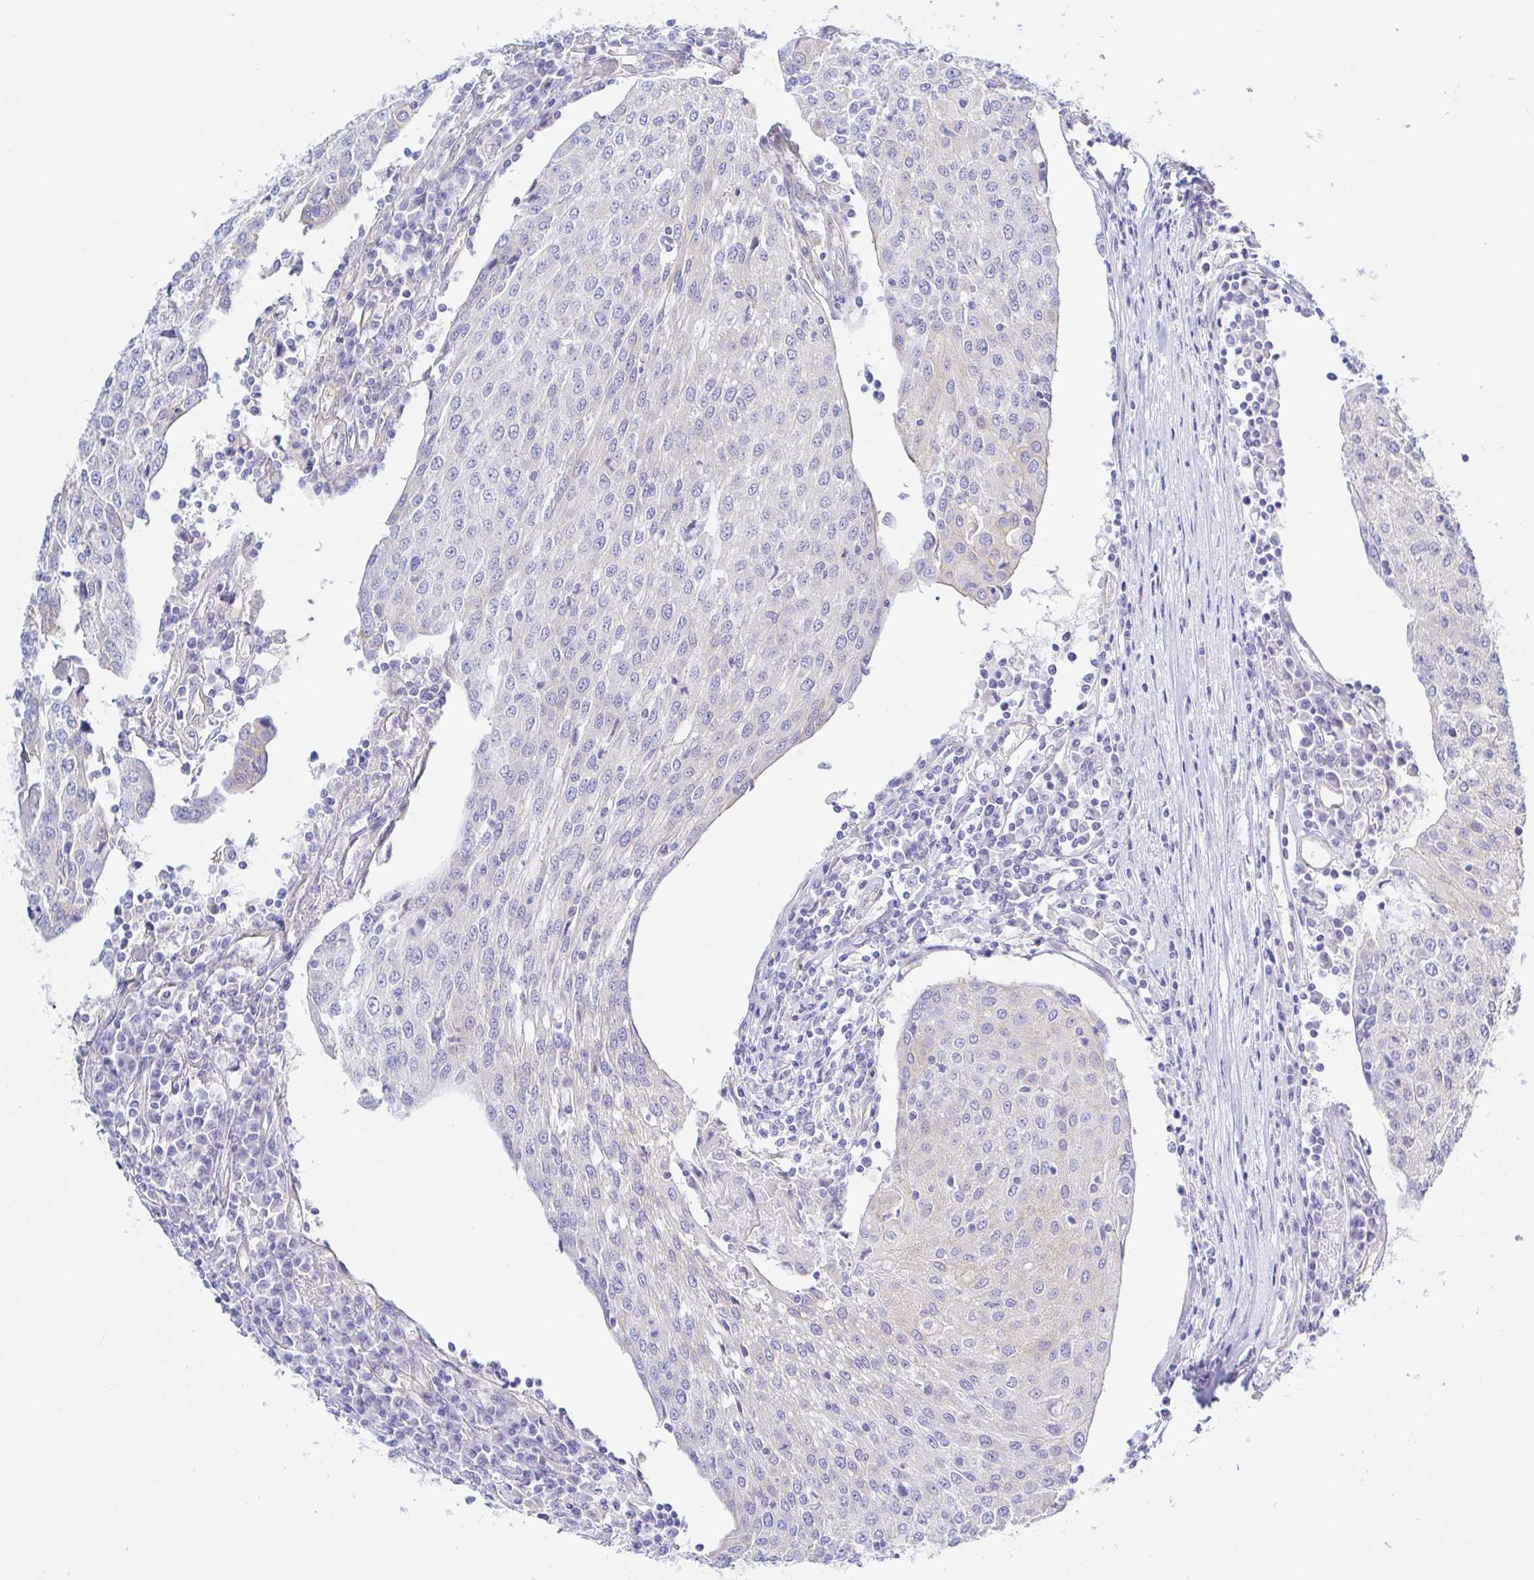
{"staining": {"intensity": "negative", "quantity": "none", "location": "none"}, "tissue": "urothelial cancer", "cell_type": "Tumor cells", "image_type": "cancer", "snomed": [{"axis": "morphology", "description": "Urothelial carcinoma, High grade"}, {"axis": "topography", "description": "Urinary bladder"}], "caption": "An IHC micrograph of high-grade urothelial carcinoma is shown. There is no staining in tumor cells of high-grade urothelial carcinoma.", "gene": "ARL4D", "patient": {"sex": "female", "age": 85}}